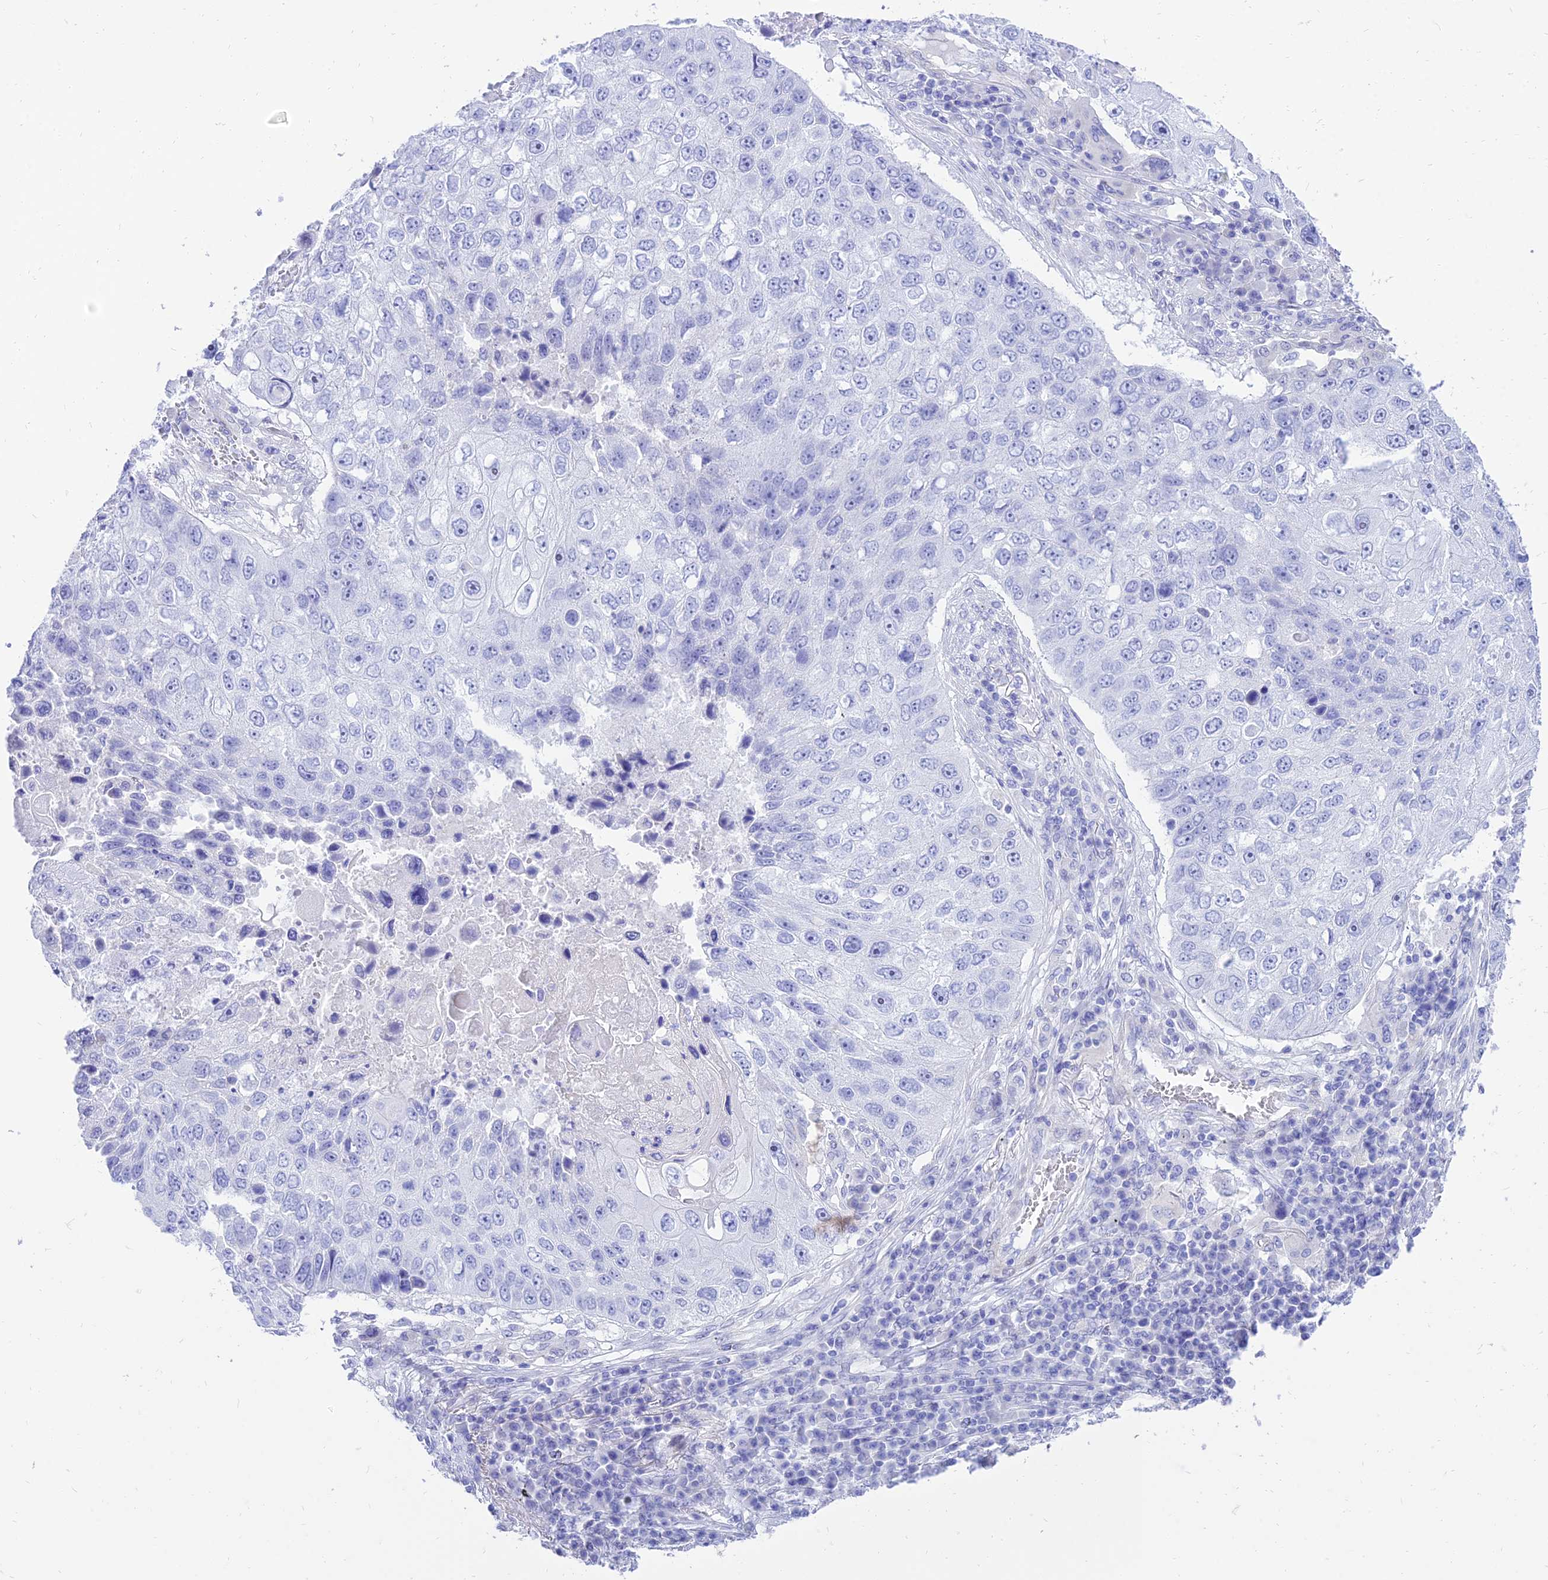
{"staining": {"intensity": "negative", "quantity": "none", "location": "none"}, "tissue": "lung cancer", "cell_type": "Tumor cells", "image_type": "cancer", "snomed": [{"axis": "morphology", "description": "Squamous cell carcinoma, NOS"}, {"axis": "topography", "description": "Lung"}], "caption": "A micrograph of lung cancer (squamous cell carcinoma) stained for a protein demonstrates no brown staining in tumor cells. (Brightfield microscopy of DAB immunohistochemistry (IHC) at high magnification).", "gene": "TAC3", "patient": {"sex": "male", "age": 61}}